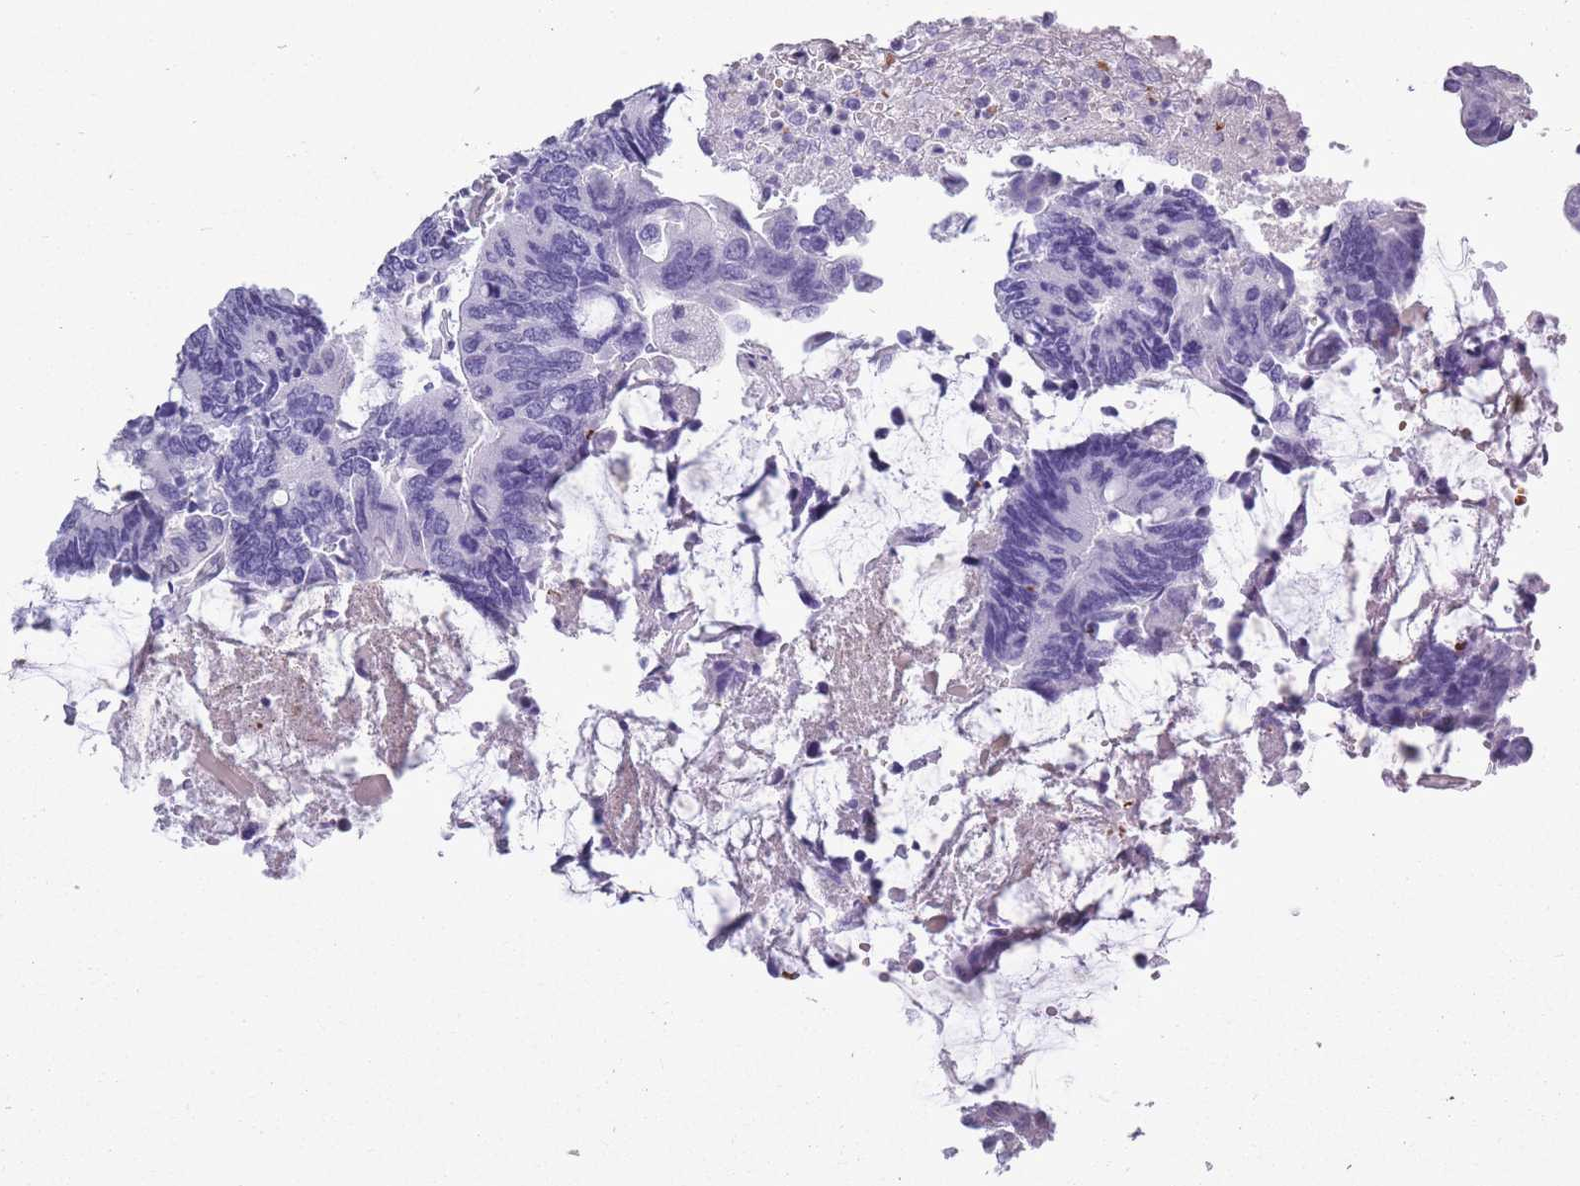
{"staining": {"intensity": "negative", "quantity": "none", "location": "none"}, "tissue": "colorectal cancer", "cell_type": "Tumor cells", "image_type": "cancer", "snomed": [{"axis": "morphology", "description": "Adenocarcinoma, NOS"}, {"axis": "topography", "description": "Colon"}], "caption": "A micrograph of human adenocarcinoma (colorectal) is negative for staining in tumor cells.", "gene": "OR7C1", "patient": {"sex": "male", "age": 87}}